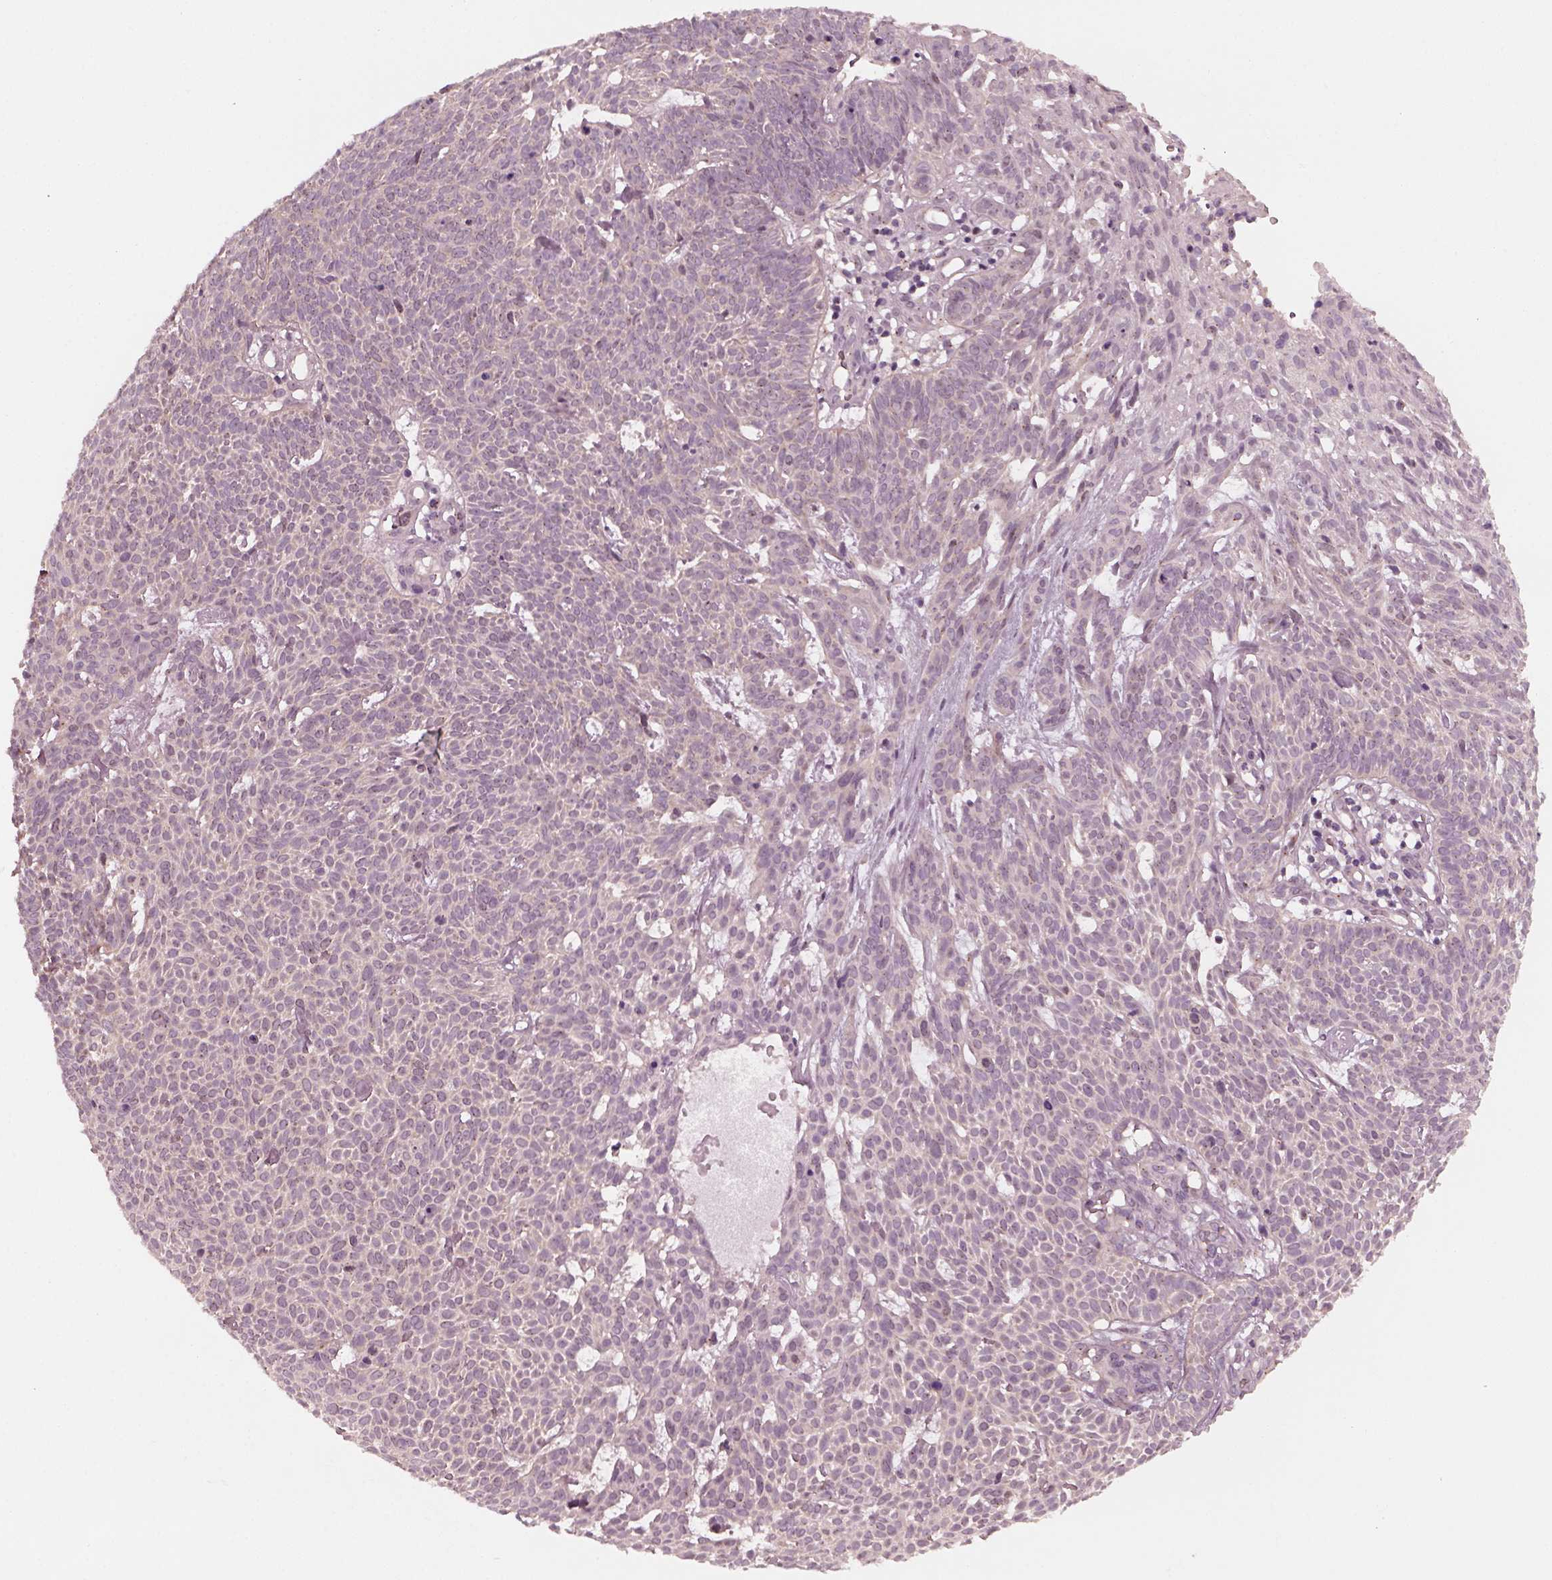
{"staining": {"intensity": "weak", "quantity": "<25%", "location": "cytoplasmic/membranous"}, "tissue": "skin cancer", "cell_type": "Tumor cells", "image_type": "cancer", "snomed": [{"axis": "morphology", "description": "Basal cell carcinoma"}, {"axis": "topography", "description": "Skin"}], "caption": "This histopathology image is of skin cancer stained with IHC to label a protein in brown with the nuclei are counter-stained blue. There is no expression in tumor cells.", "gene": "SAXO1", "patient": {"sex": "male", "age": 59}}